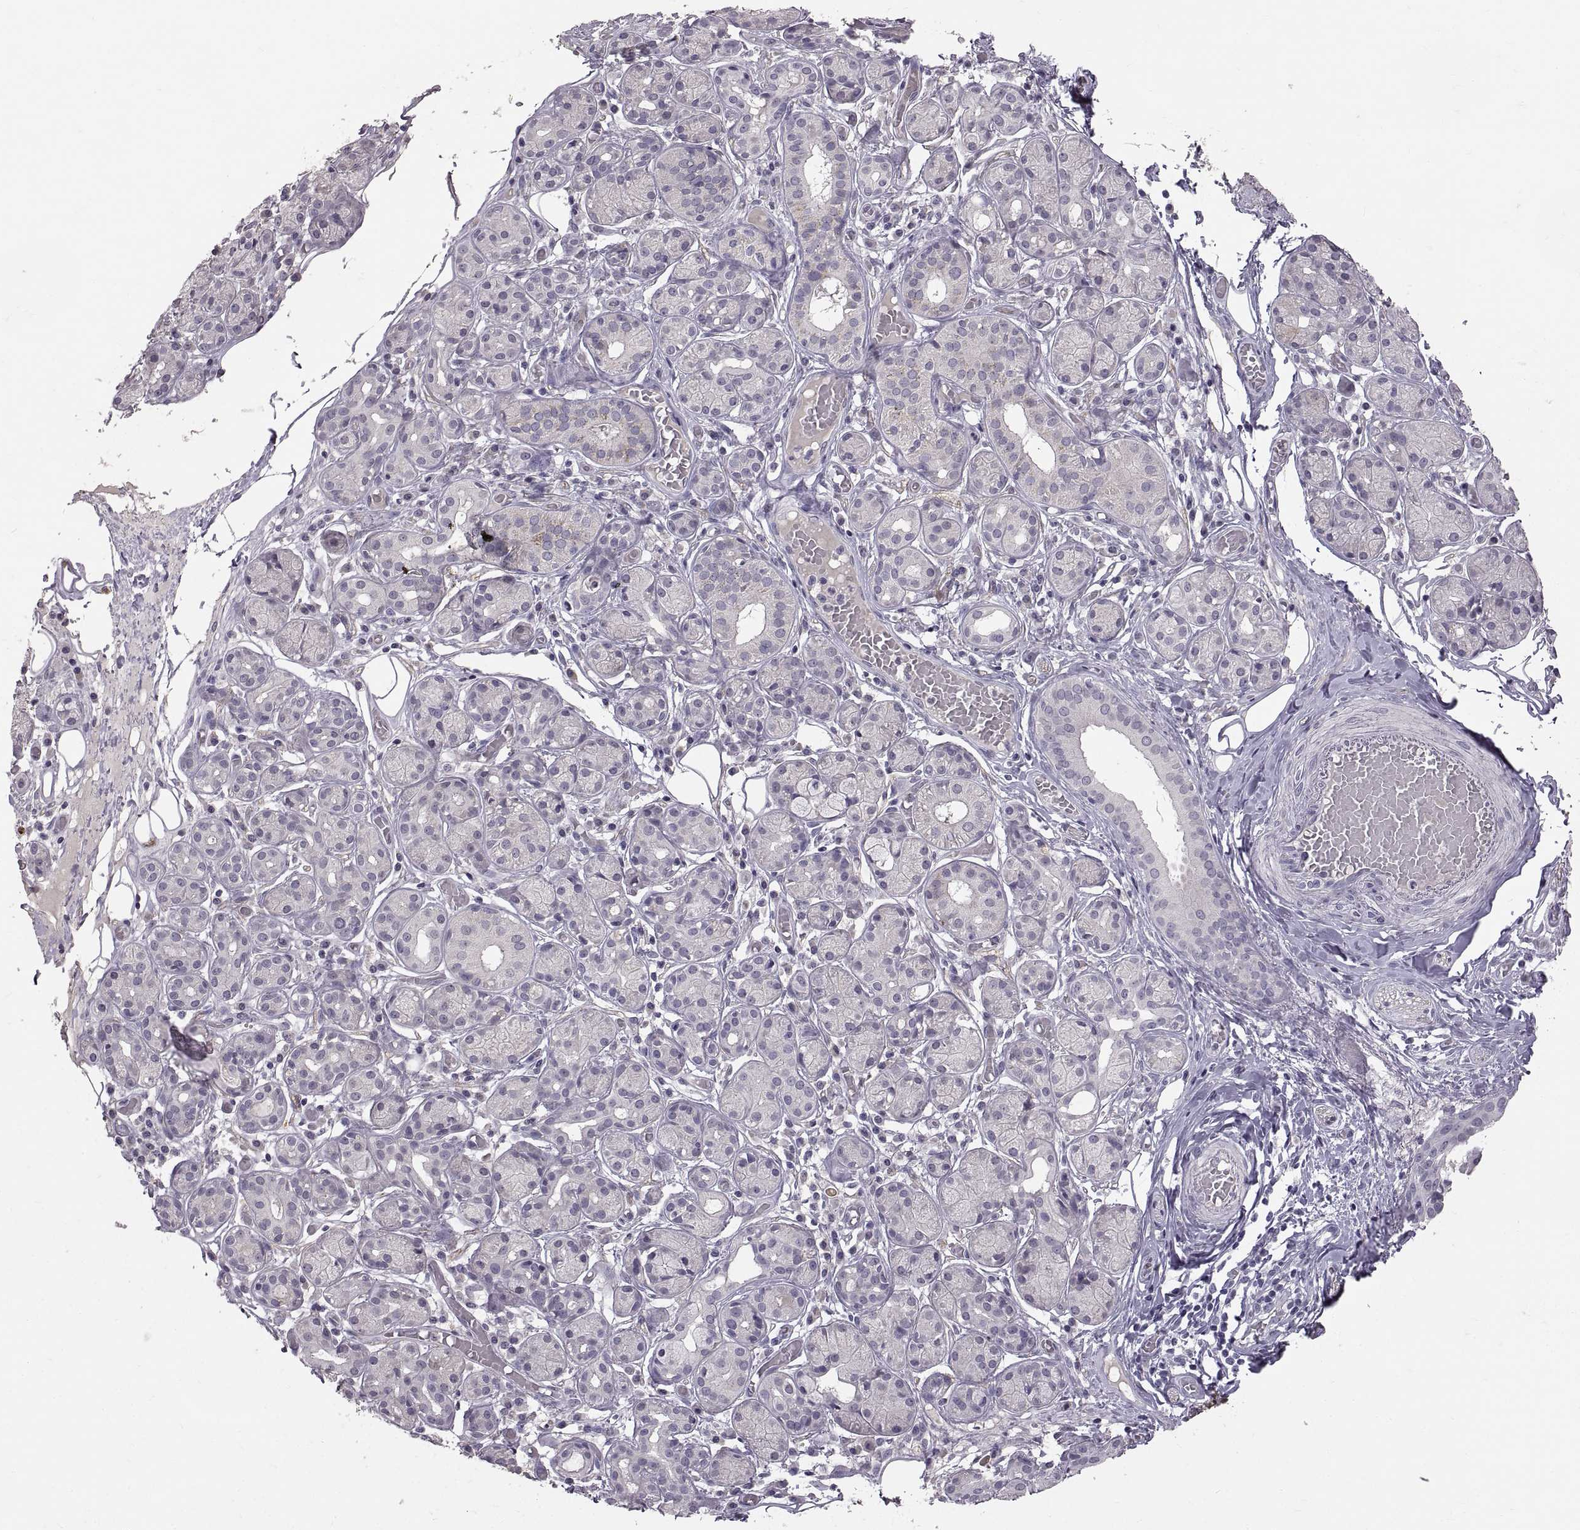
{"staining": {"intensity": "negative", "quantity": "none", "location": "none"}, "tissue": "salivary gland", "cell_type": "Glandular cells", "image_type": "normal", "snomed": [{"axis": "morphology", "description": "Normal tissue, NOS"}, {"axis": "topography", "description": "Salivary gland"}, {"axis": "topography", "description": "Peripheral nerve tissue"}], "caption": "A photomicrograph of human salivary gland is negative for staining in glandular cells. (Stains: DAB (3,3'-diaminobenzidine) immunohistochemistry (IHC) with hematoxylin counter stain, Microscopy: brightfield microscopy at high magnification).", "gene": "CDH2", "patient": {"sex": "male", "age": 71}}